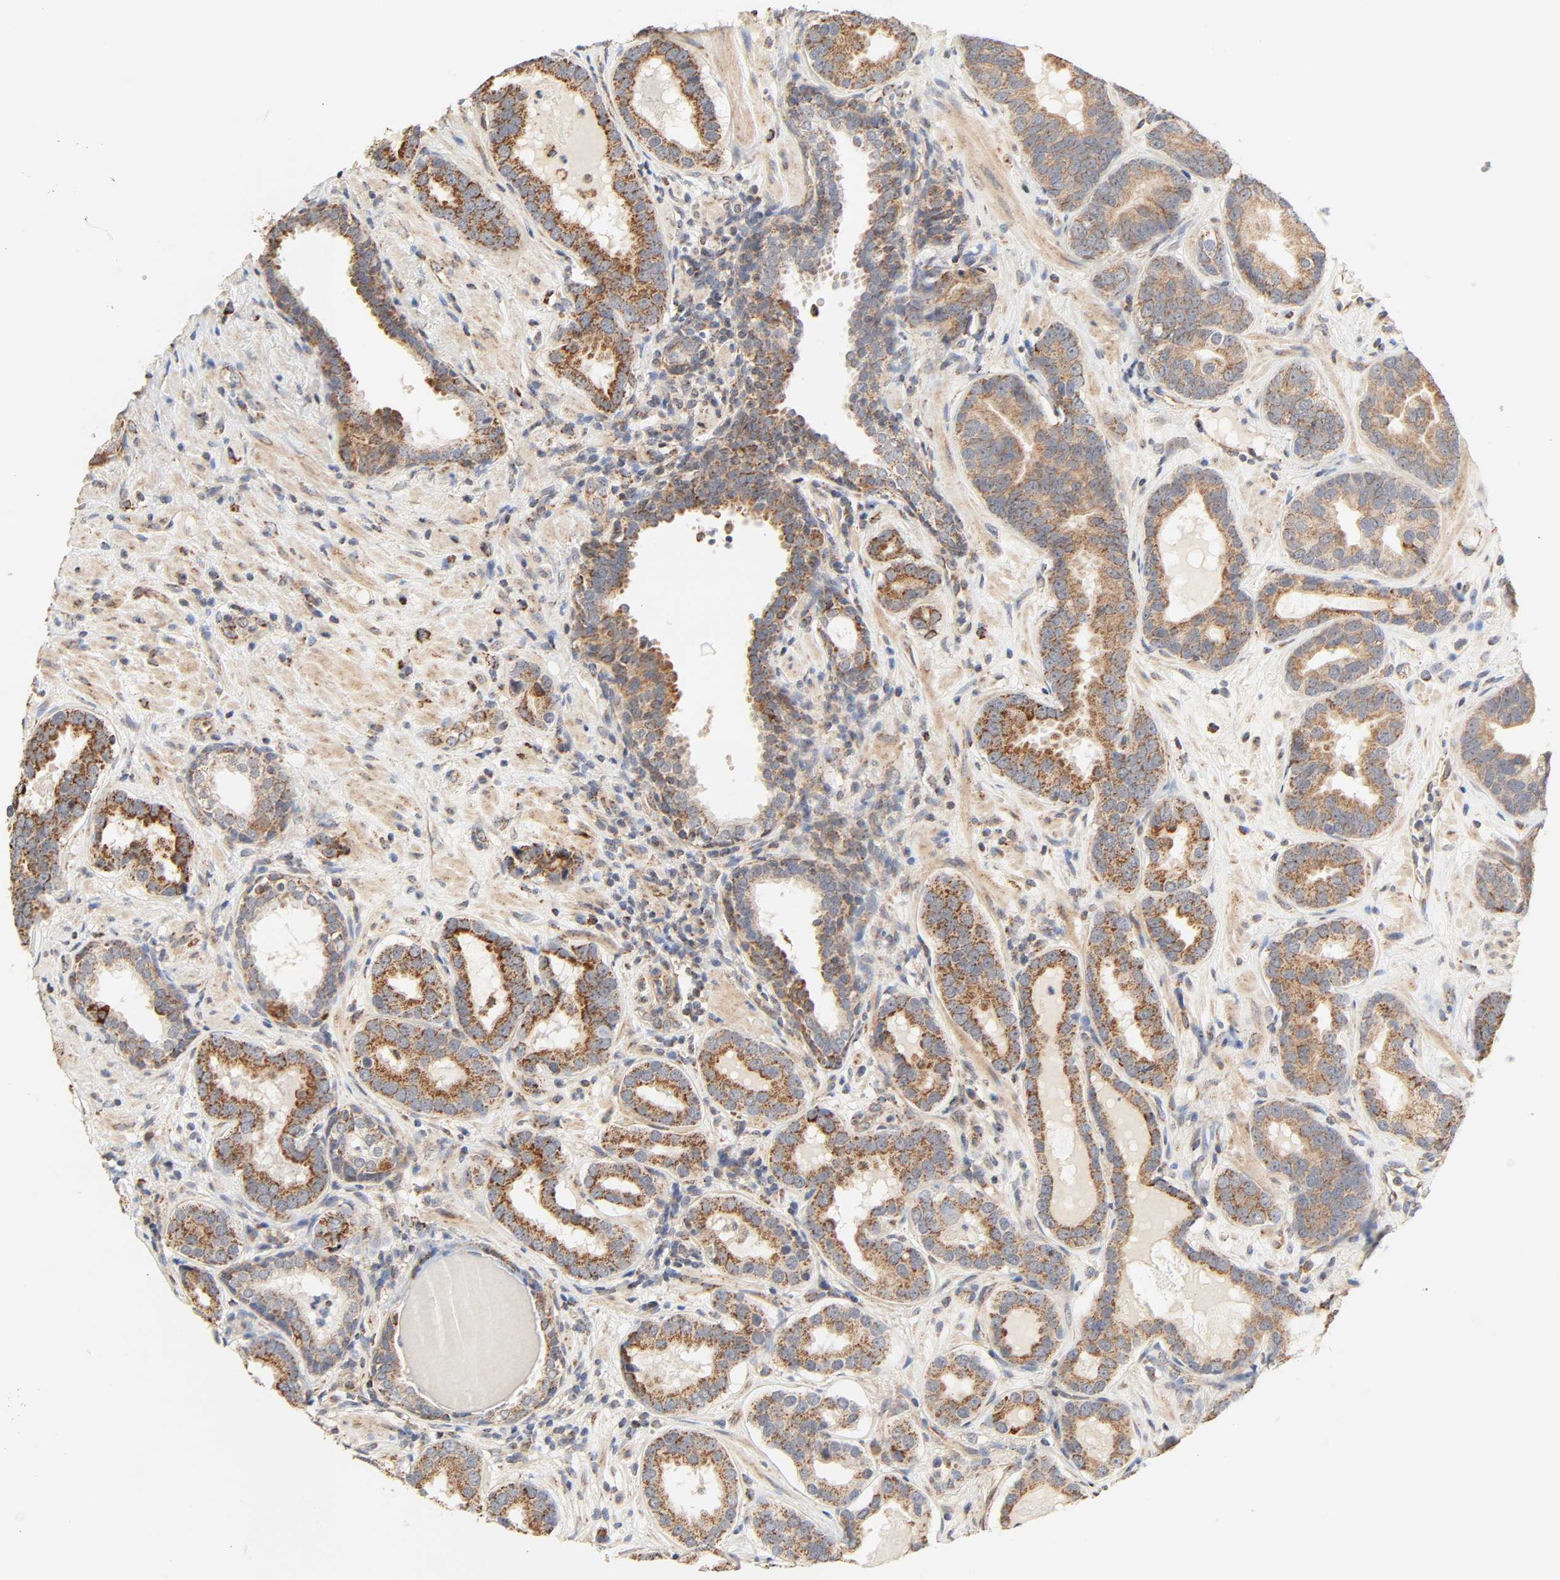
{"staining": {"intensity": "moderate", "quantity": ">75%", "location": "cytoplasmic/membranous"}, "tissue": "prostate cancer", "cell_type": "Tumor cells", "image_type": "cancer", "snomed": [{"axis": "morphology", "description": "Adenocarcinoma, Low grade"}, {"axis": "topography", "description": "Prostate"}], "caption": "DAB (3,3'-diaminobenzidine) immunohistochemical staining of human prostate cancer reveals moderate cytoplasmic/membranous protein positivity in approximately >75% of tumor cells.", "gene": "ZMAT5", "patient": {"sex": "male", "age": 59}}